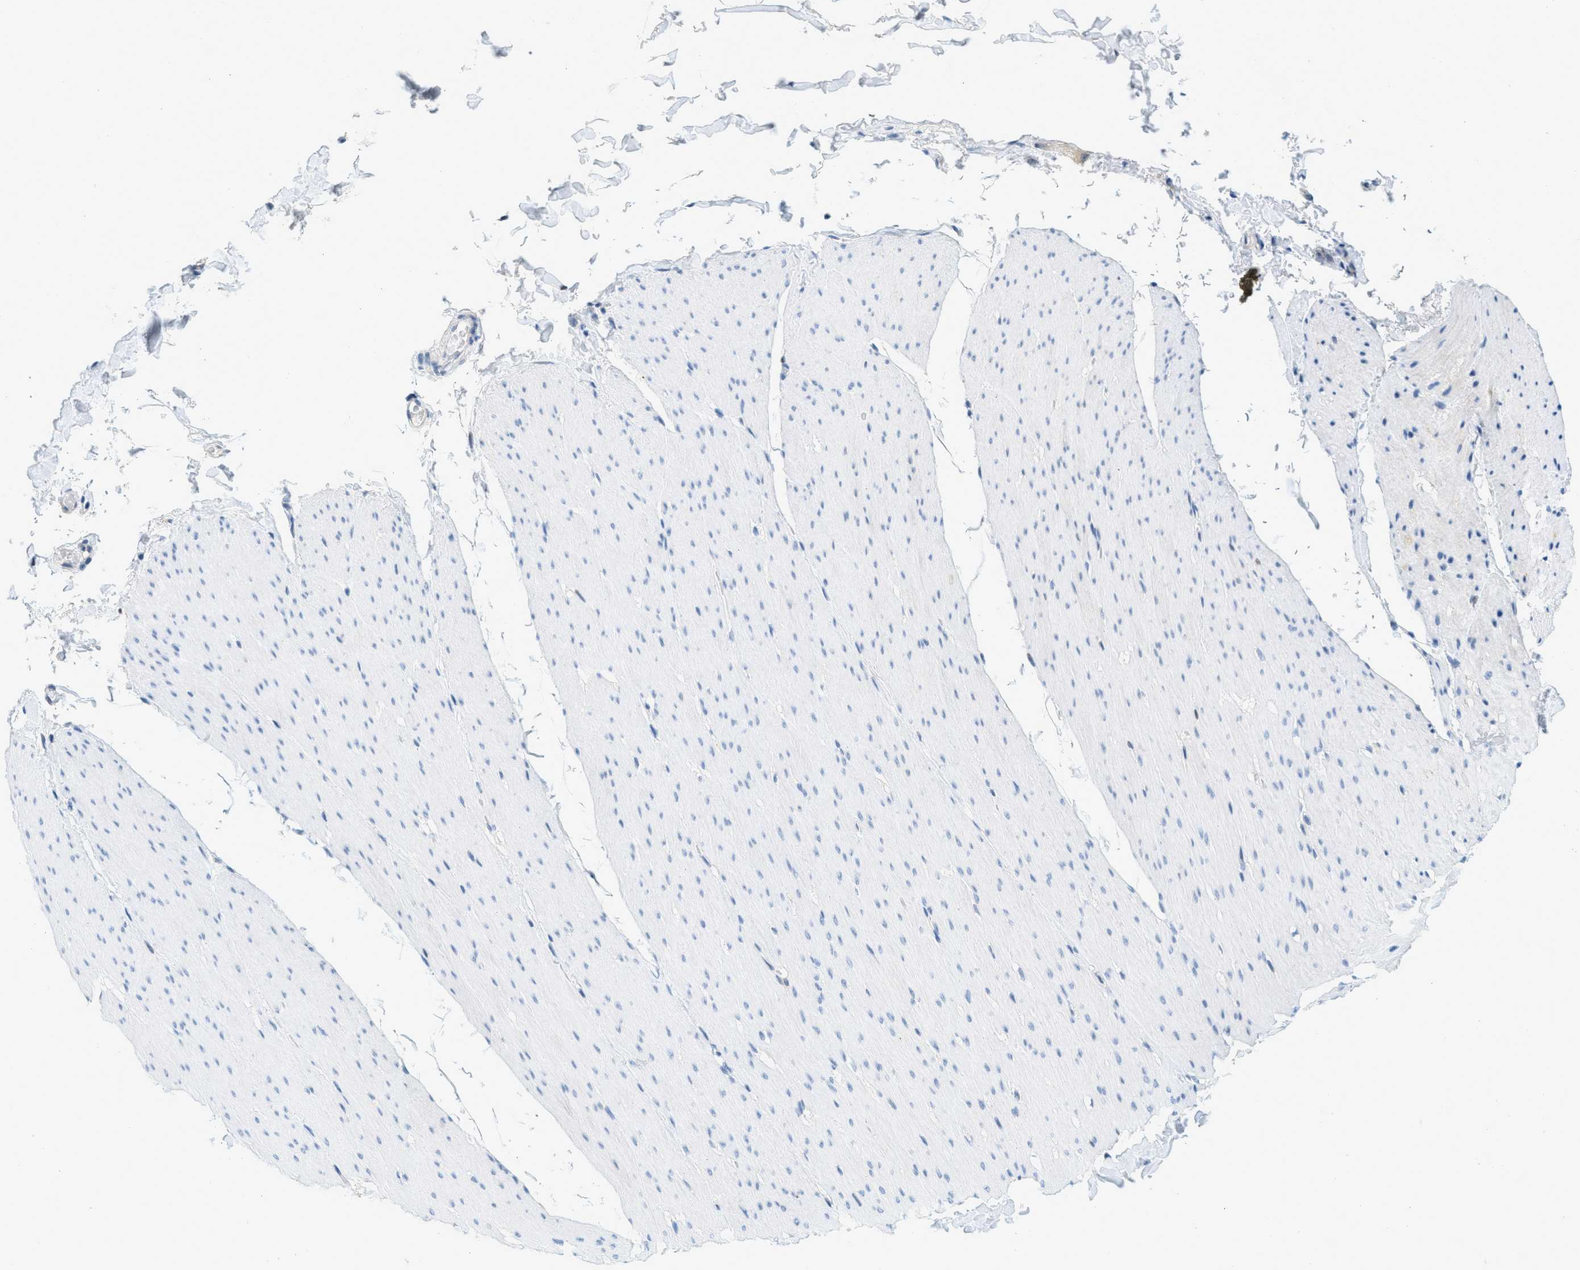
{"staining": {"intensity": "negative", "quantity": "none", "location": "none"}, "tissue": "smooth muscle", "cell_type": "Smooth muscle cells", "image_type": "normal", "snomed": [{"axis": "morphology", "description": "Normal tissue, NOS"}, {"axis": "topography", "description": "Smooth muscle"}, {"axis": "topography", "description": "Colon"}], "caption": "An image of smooth muscle stained for a protein reveals no brown staining in smooth muscle cells.", "gene": "CYP4X1", "patient": {"sex": "male", "age": 67}}